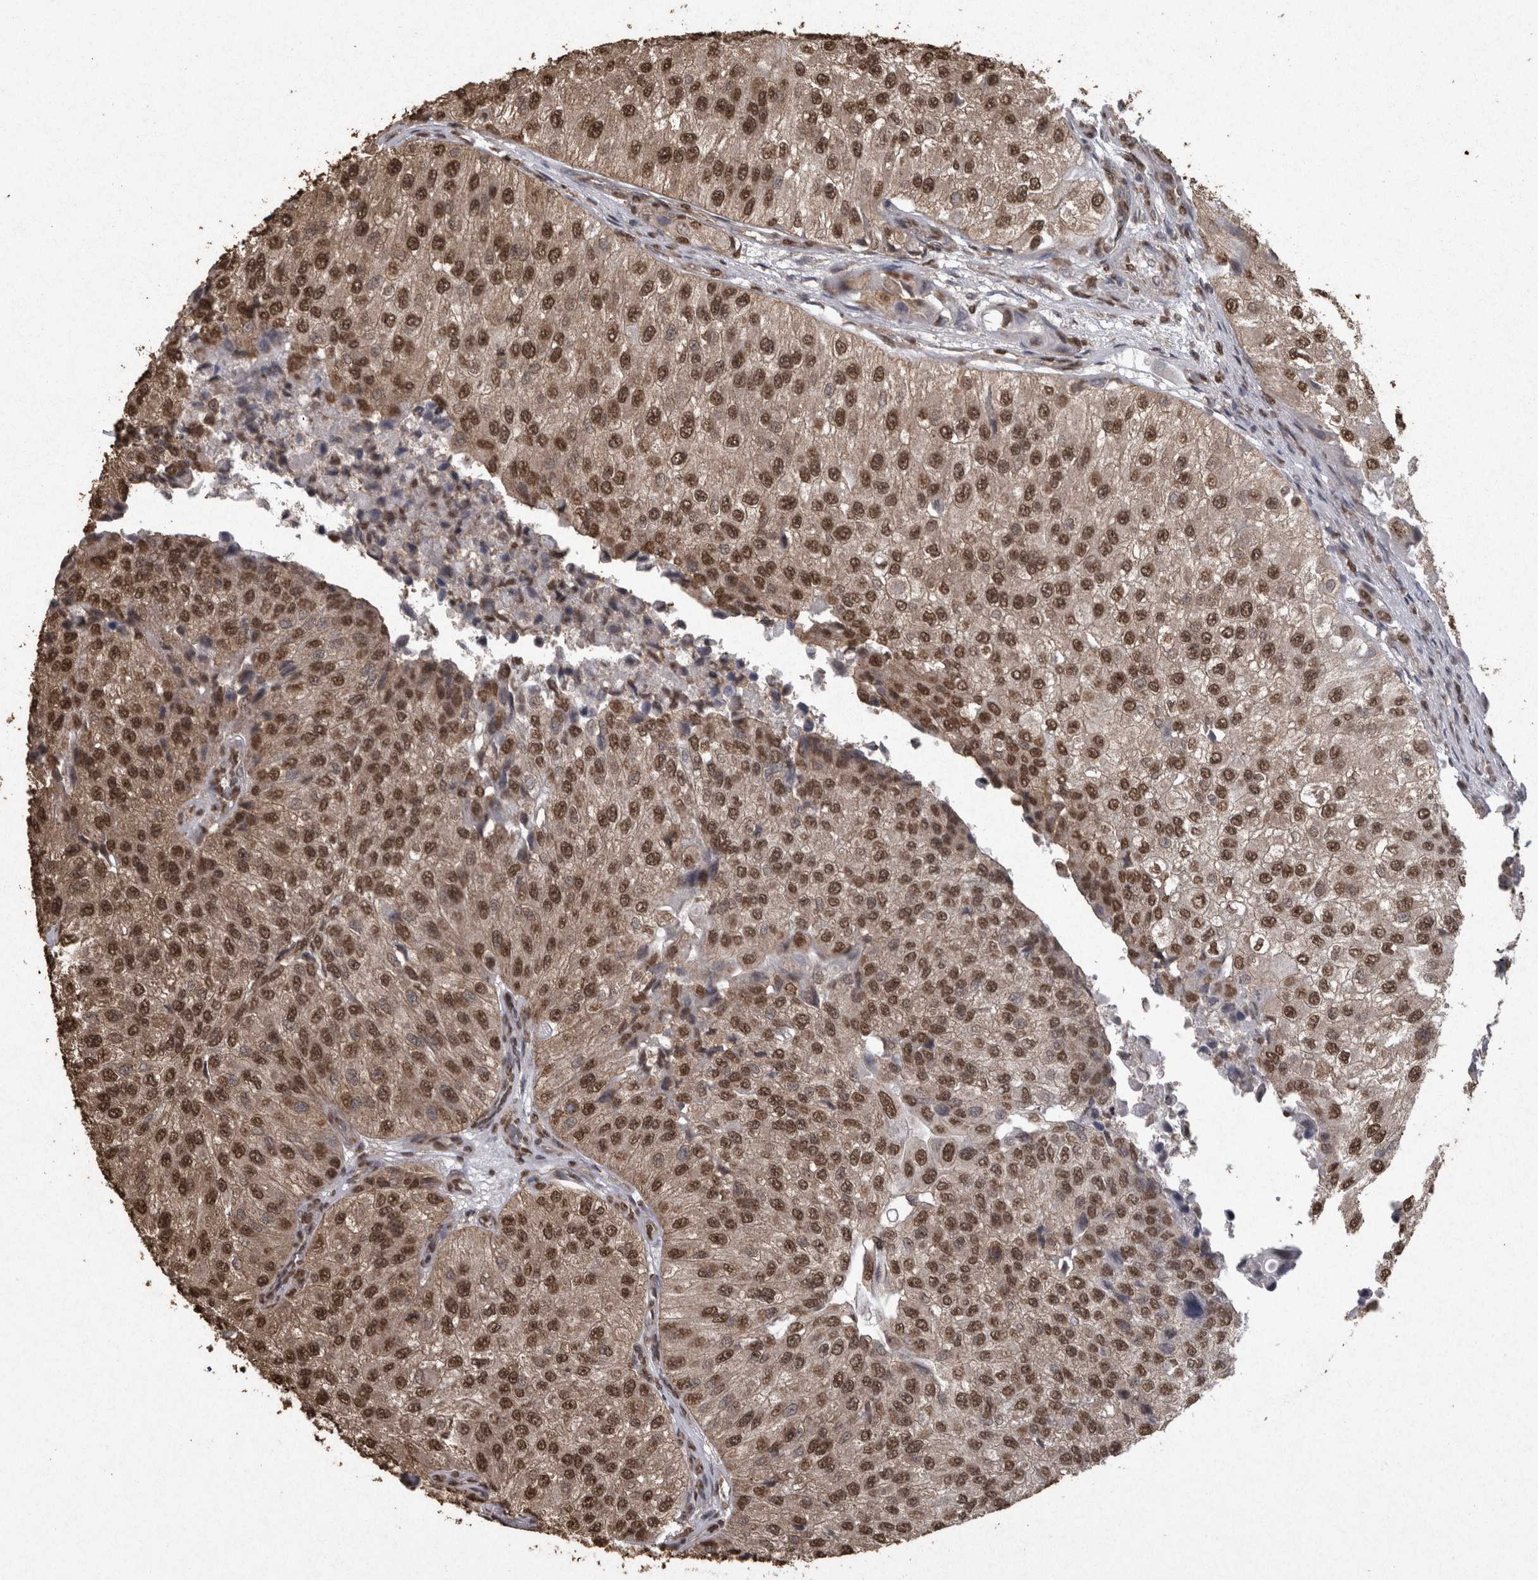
{"staining": {"intensity": "moderate", "quantity": ">75%", "location": "nuclear"}, "tissue": "urothelial cancer", "cell_type": "Tumor cells", "image_type": "cancer", "snomed": [{"axis": "morphology", "description": "Urothelial carcinoma, High grade"}, {"axis": "topography", "description": "Kidney"}, {"axis": "topography", "description": "Urinary bladder"}], "caption": "Protein staining of high-grade urothelial carcinoma tissue exhibits moderate nuclear staining in approximately >75% of tumor cells.", "gene": "SMAD7", "patient": {"sex": "male", "age": 77}}